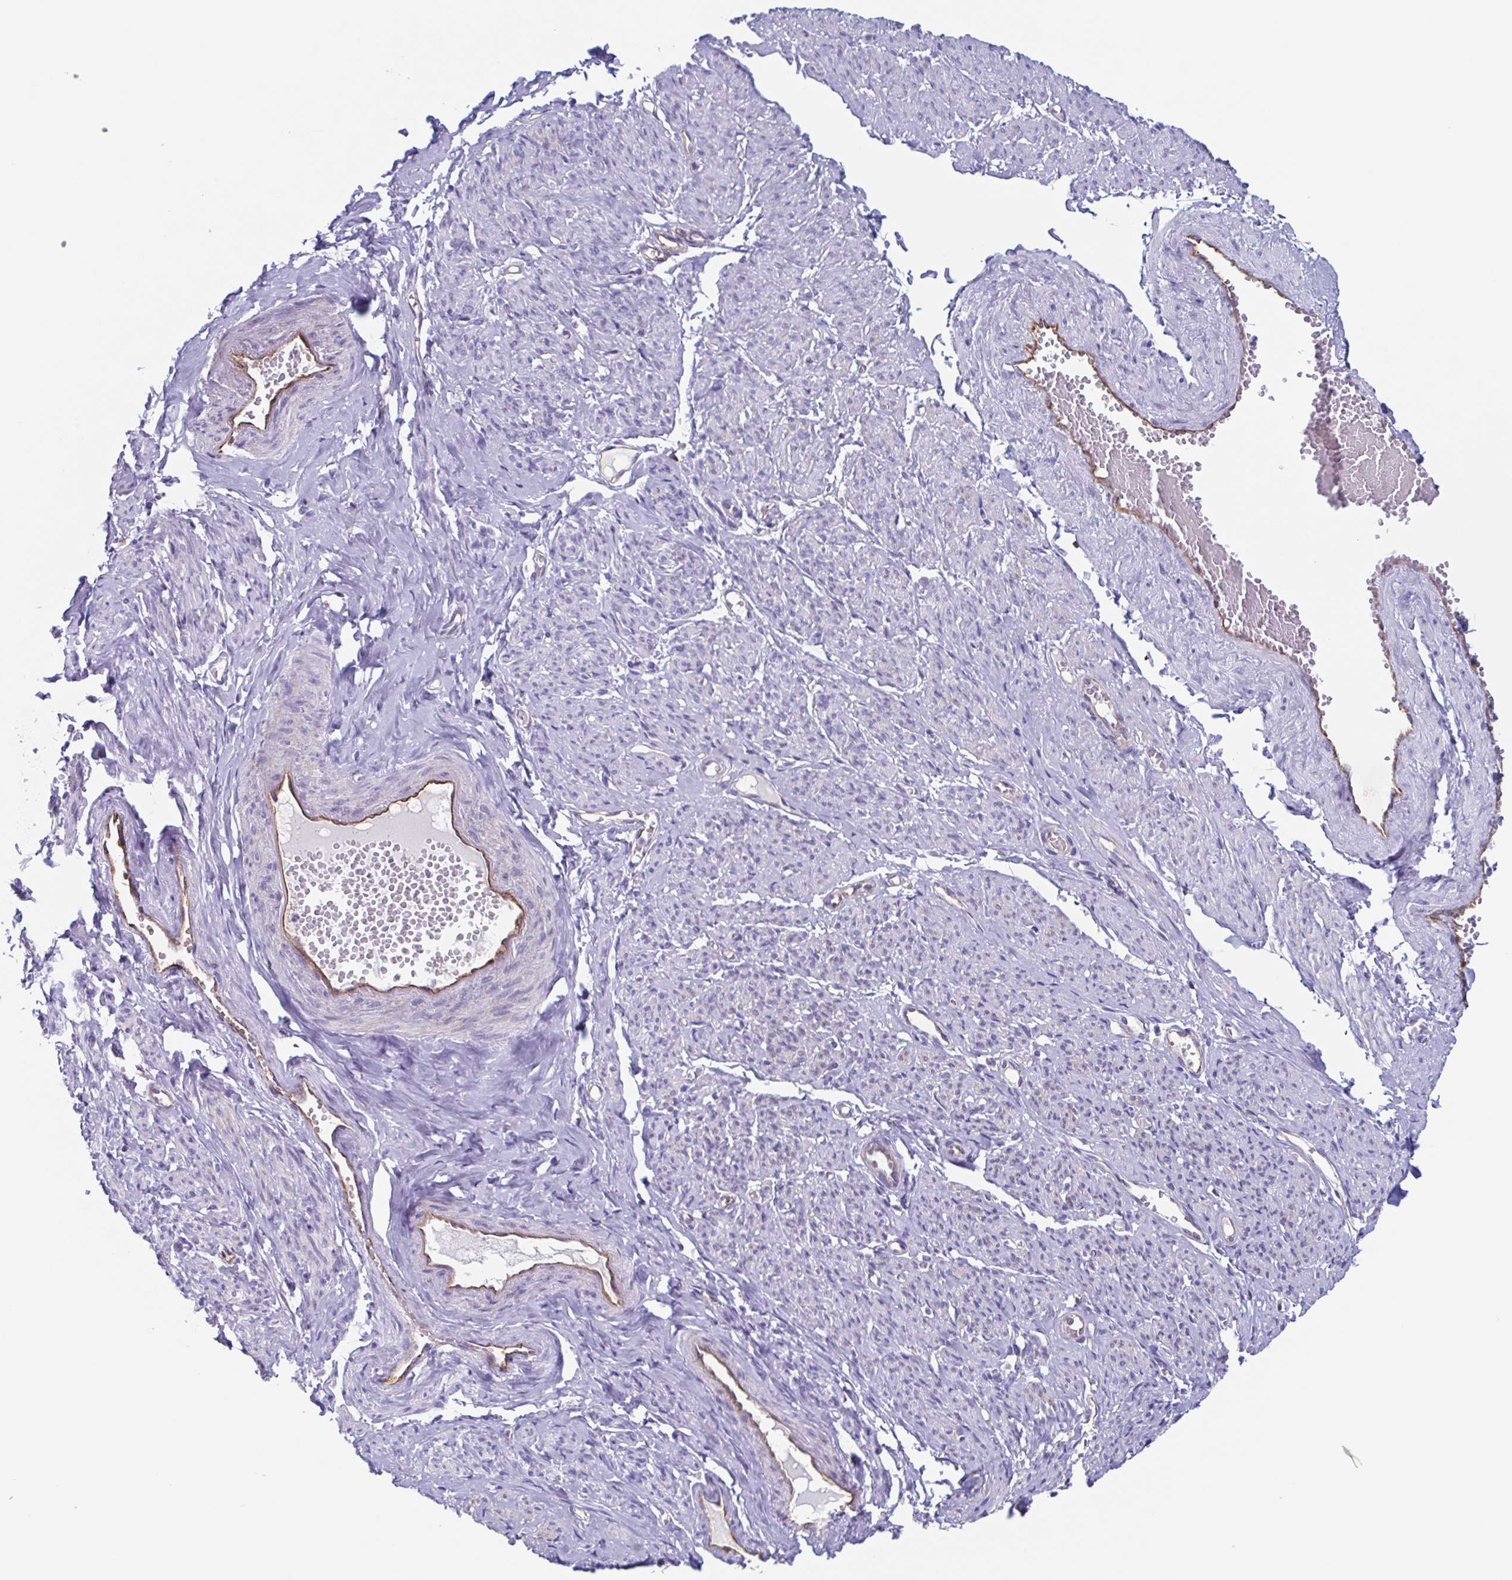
{"staining": {"intensity": "negative", "quantity": "none", "location": "none"}, "tissue": "smooth muscle", "cell_type": "Smooth muscle cells", "image_type": "normal", "snomed": [{"axis": "morphology", "description": "Normal tissue, NOS"}, {"axis": "topography", "description": "Smooth muscle"}], "caption": "Human smooth muscle stained for a protein using immunohistochemistry (IHC) shows no expression in smooth muscle cells.", "gene": "TPD52", "patient": {"sex": "female", "age": 65}}